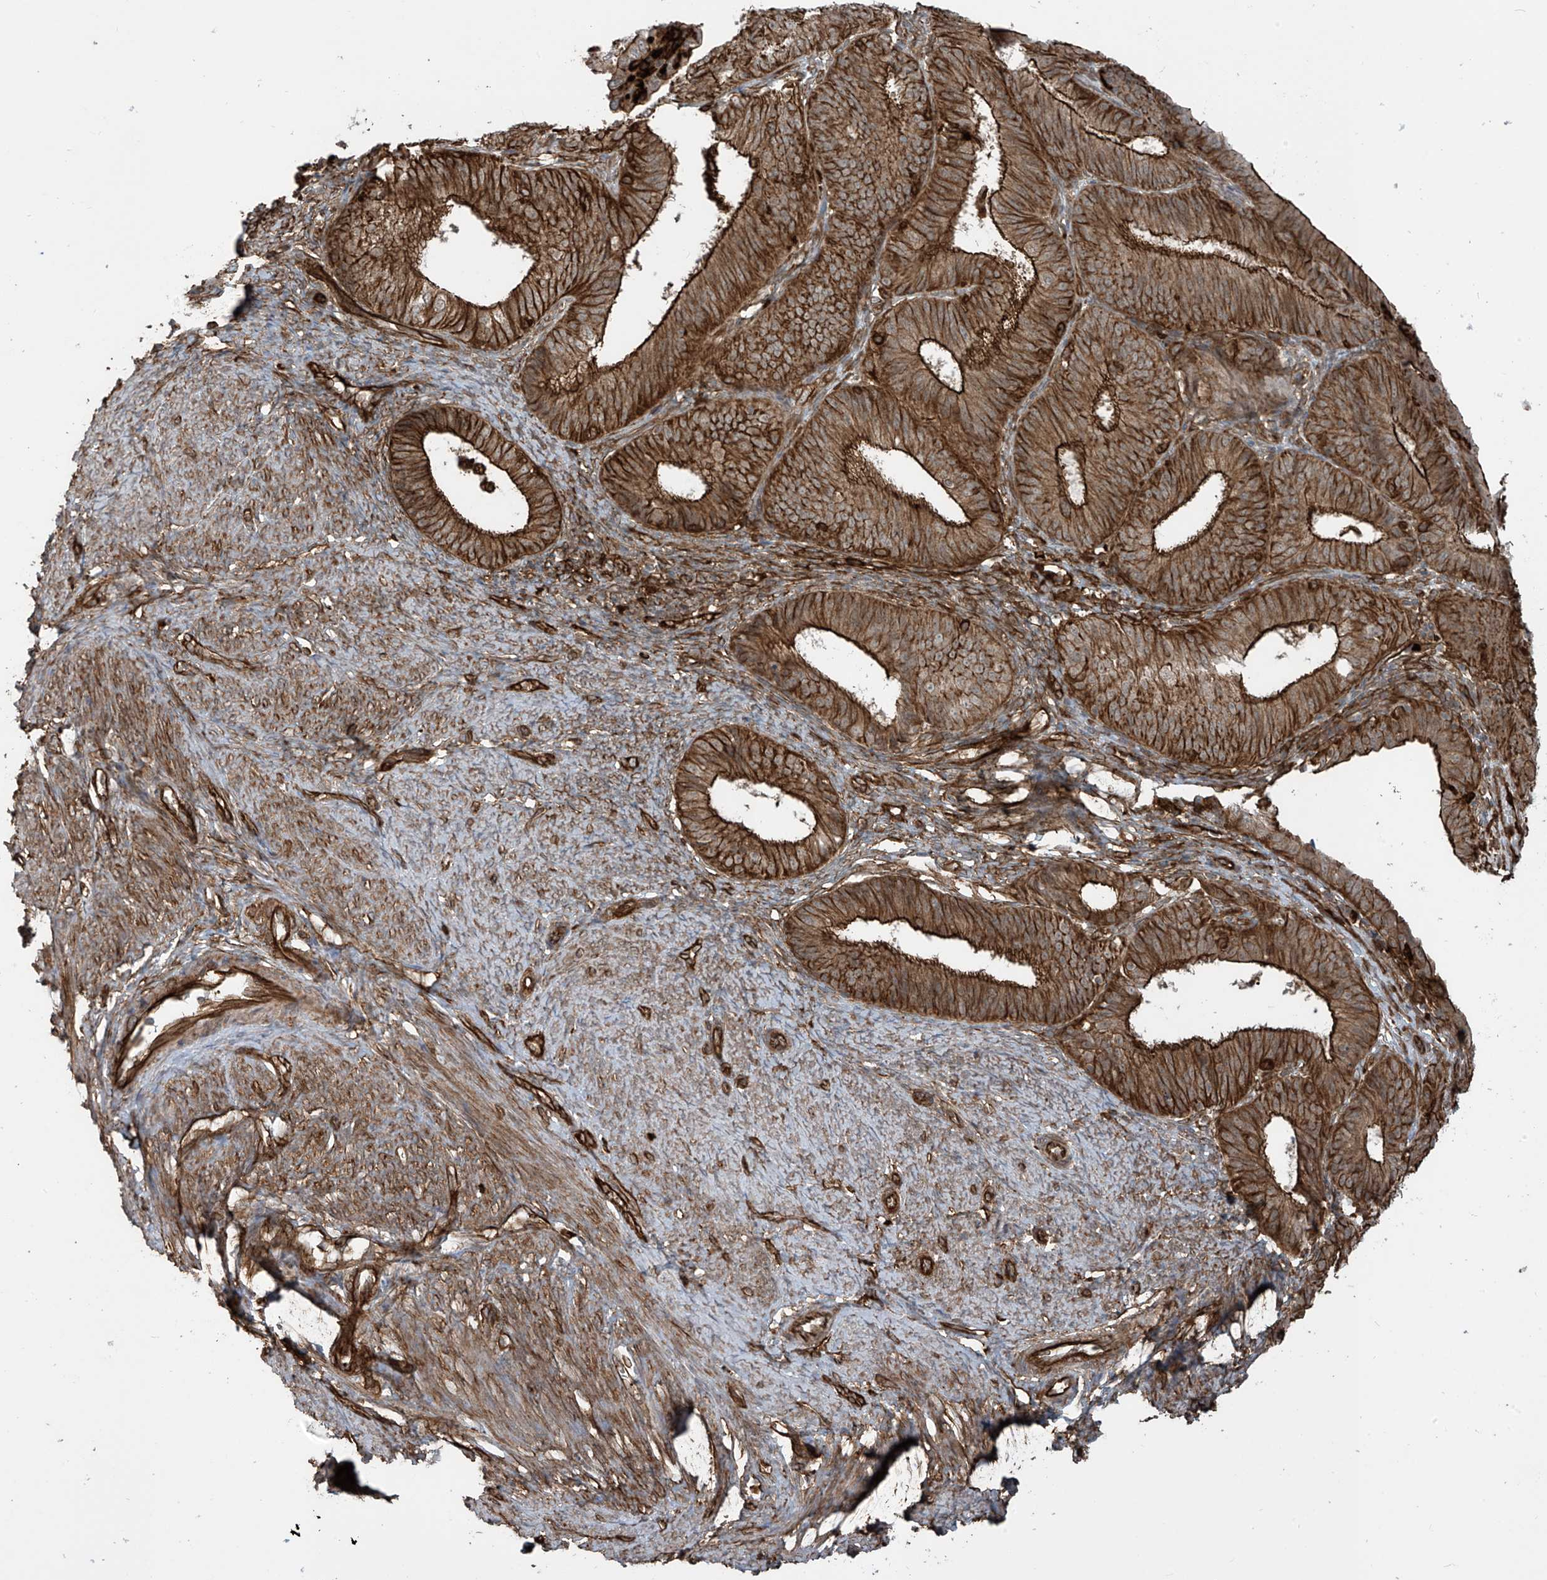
{"staining": {"intensity": "strong", "quantity": ">75%", "location": "cytoplasmic/membranous"}, "tissue": "endometrial cancer", "cell_type": "Tumor cells", "image_type": "cancer", "snomed": [{"axis": "morphology", "description": "Adenocarcinoma, NOS"}, {"axis": "topography", "description": "Endometrium"}], "caption": "A high-resolution image shows IHC staining of endometrial adenocarcinoma, which exhibits strong cytoplasmic/membranous positivity in about >75% of tumor cells.", "gene": "SLC9A2", "patient": {"sex": "female", "age": 51}}